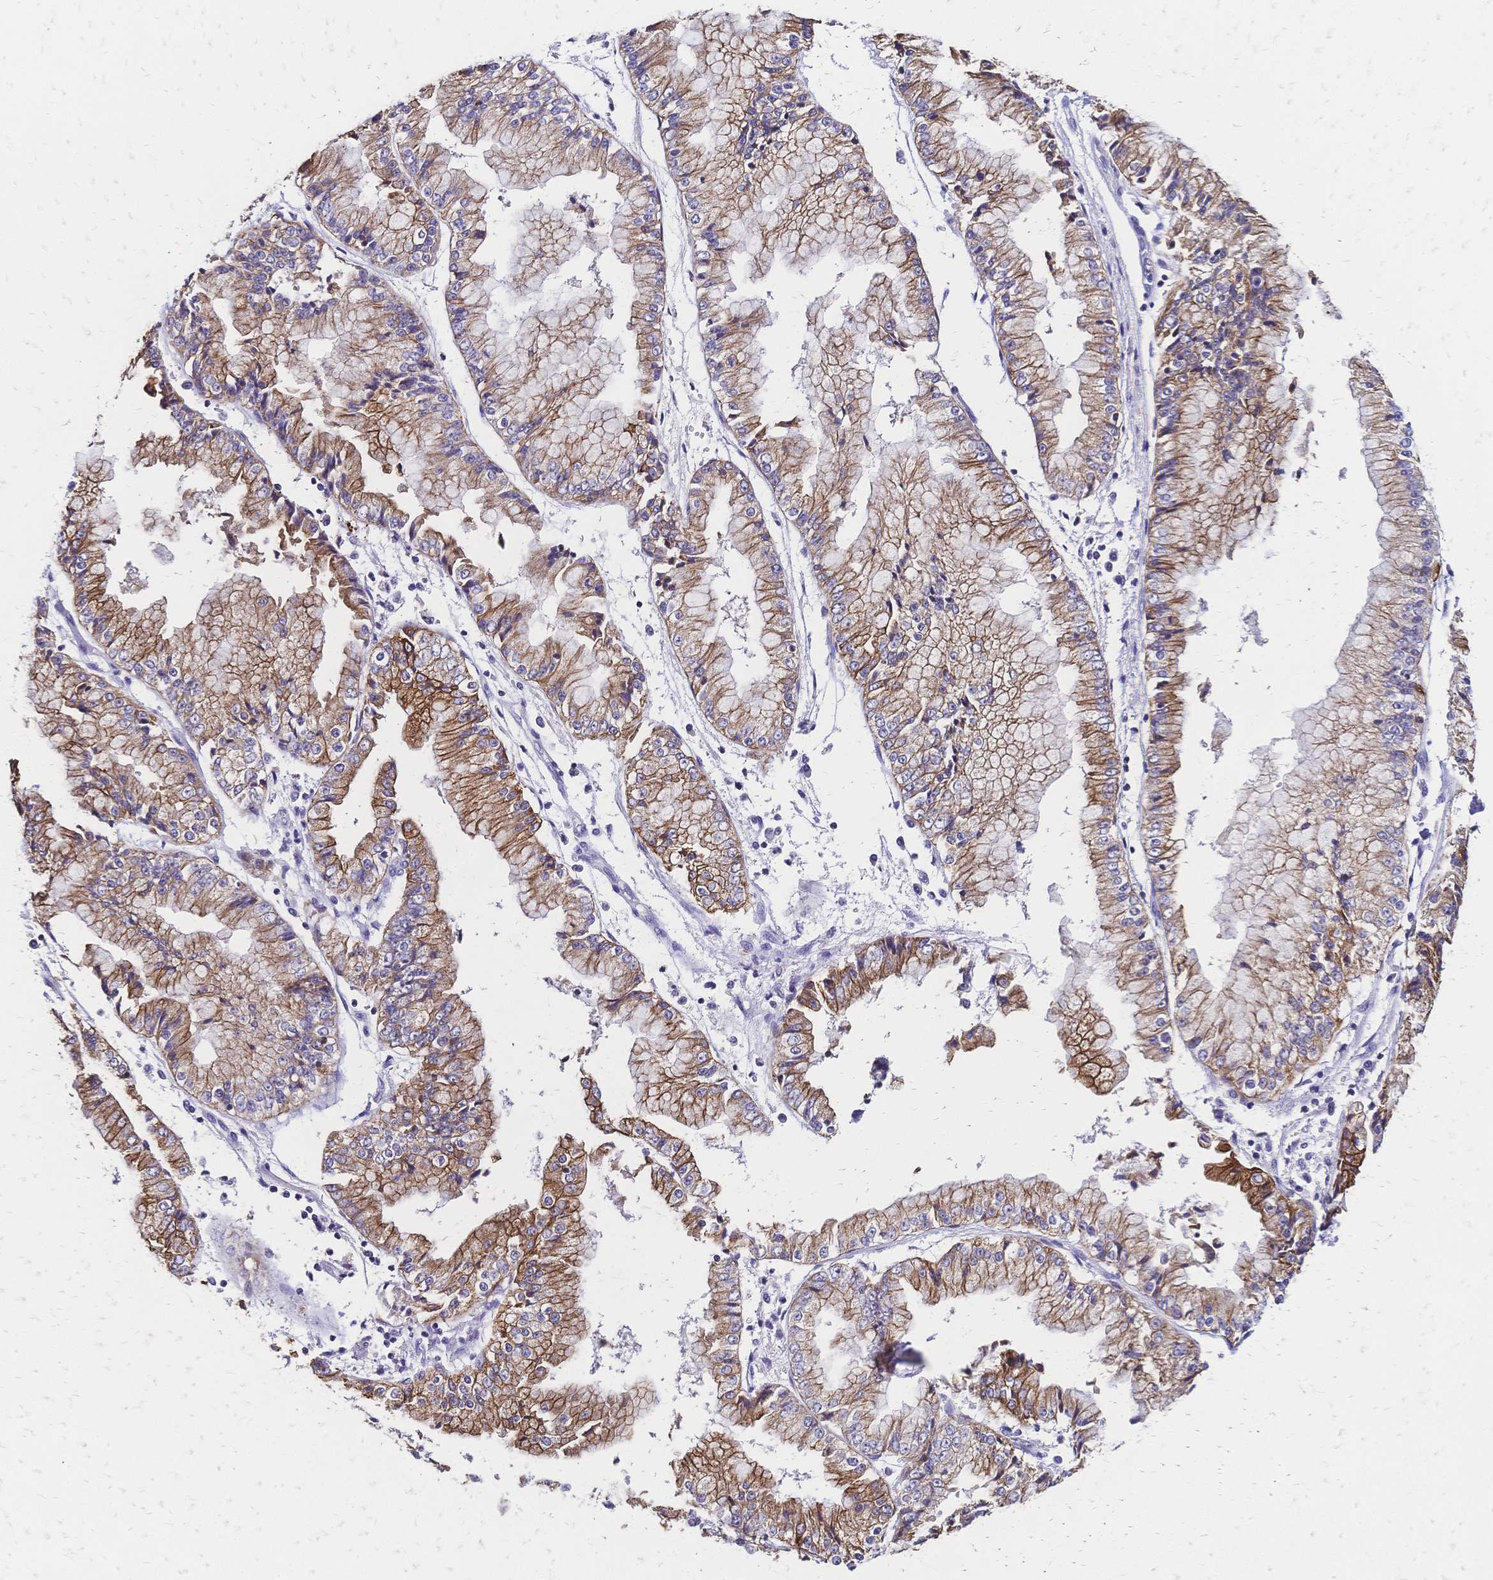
{"staining": {"intensity": "moderate", "quantity": ">75%", "location": "cytoplasmic/membranous"}, "tissue": "stomach cancer", "cell_type": "Tumor cells", "image_type": "cancer", "snomed": [{"axis": "morphology", "description": "Adenocarcinoma, NOS"}, {"axis": "topography", "description": "Stomach, upper"}], "caption": "Protein staining of stomach cancer (adenocarcinoma) tissue shows moderate cytoplasmic/membranous expression in about >75% of tumor cells. The protein is shown in brown color, while the nuclei are stained blue.", "gene": "DTNB", "patient": {"sex": "female", "age": 74}}